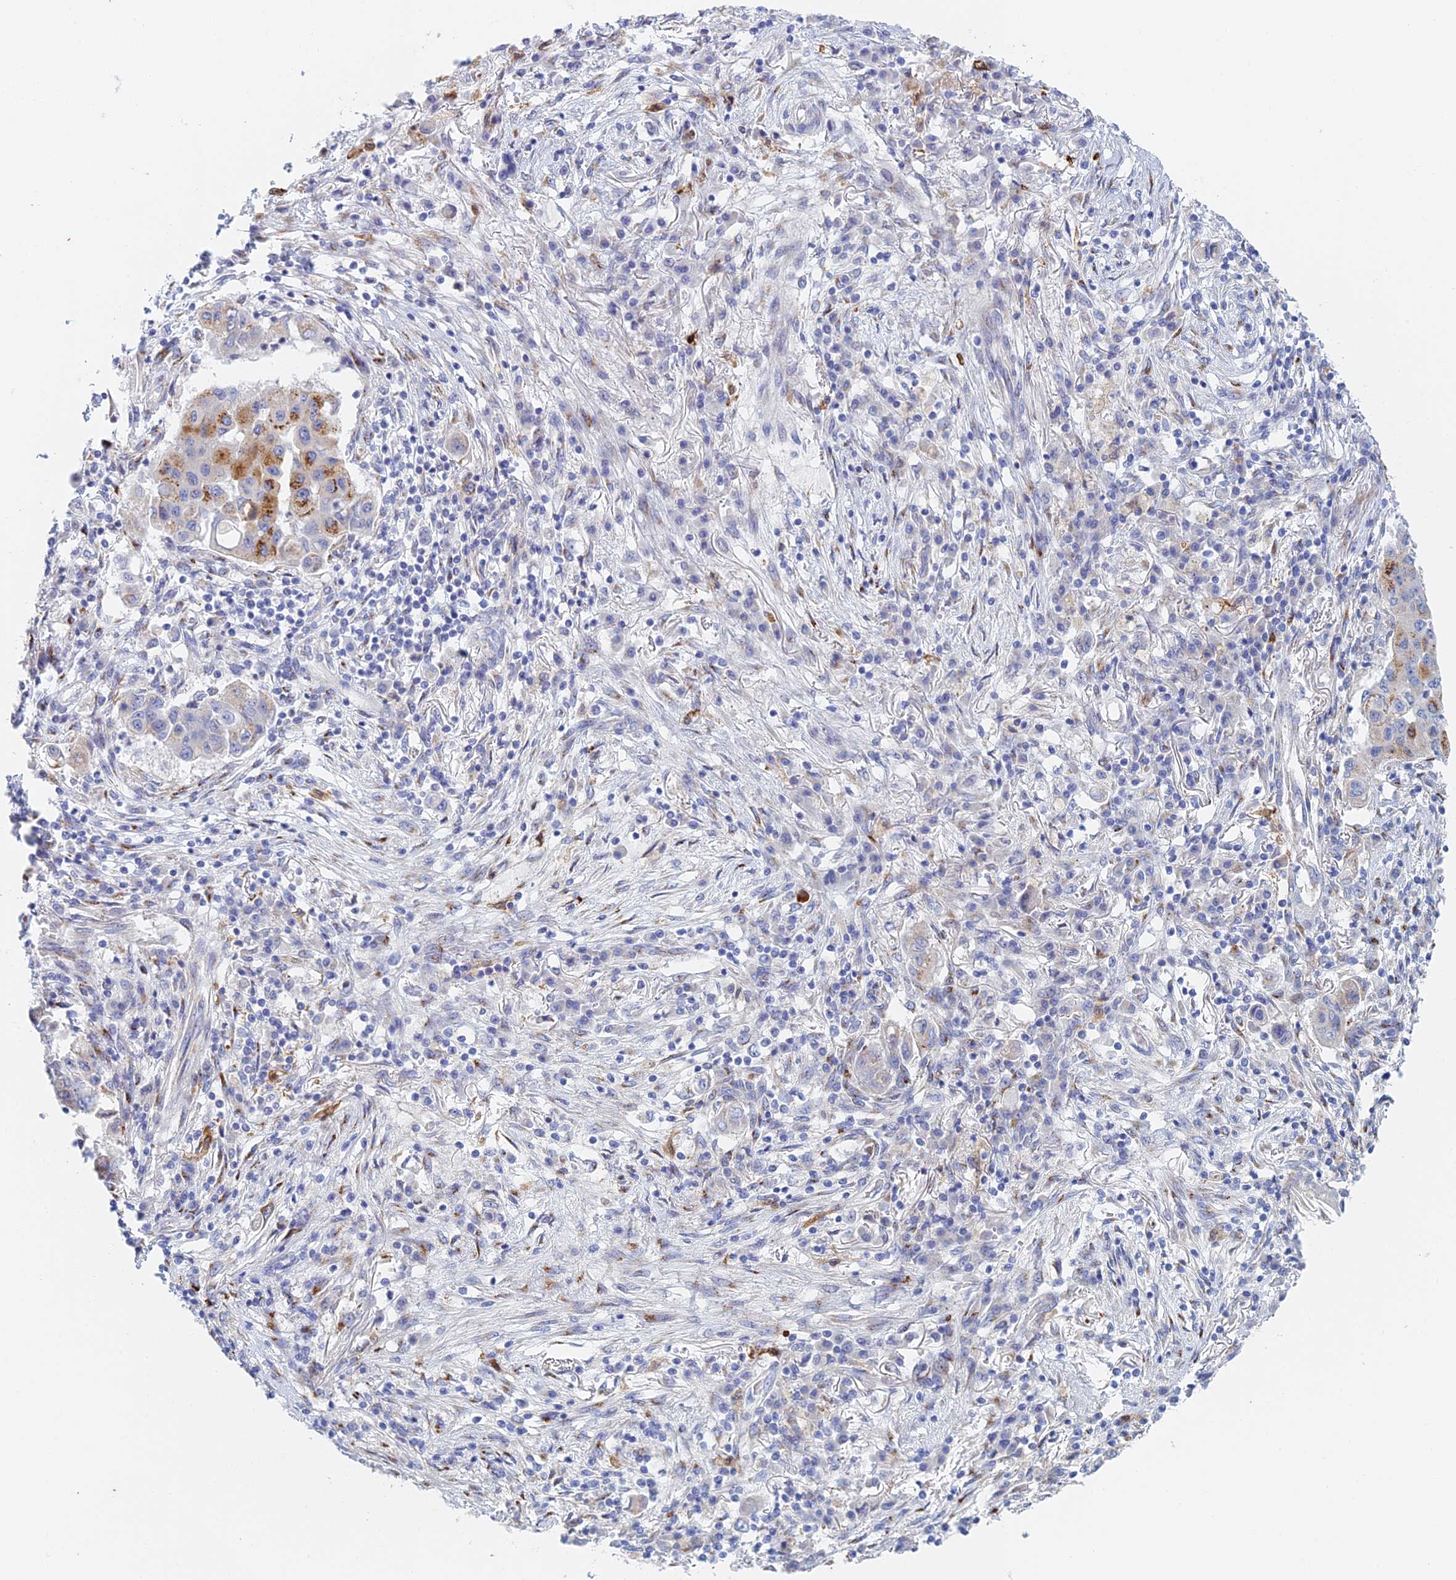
{"staining": {"intensity": "strong", "quantity": "25%-75%", "location": "cytoplasmic/membranous"}, "tissue": "lung cancer", "cell_type": "Tumor cells", "image_type": "cancer", "snomed": [{"axis": "morphology", "description": "Squamous cell carcinoma, NOS"}, {"axis": "topography", "description": "Lung"}], "caption": "Immunohistochemistry (IHC) (DAB (3,3'-diaminobenzidine)) staining of lung cancer (squamous cell carcinoma) displays strong cytoplasmic/membranous protein staining in approximately 25%-75% of tumor cells.", "gene": "SLC24A3", "patient": {"sex": "male", "age": 74}}